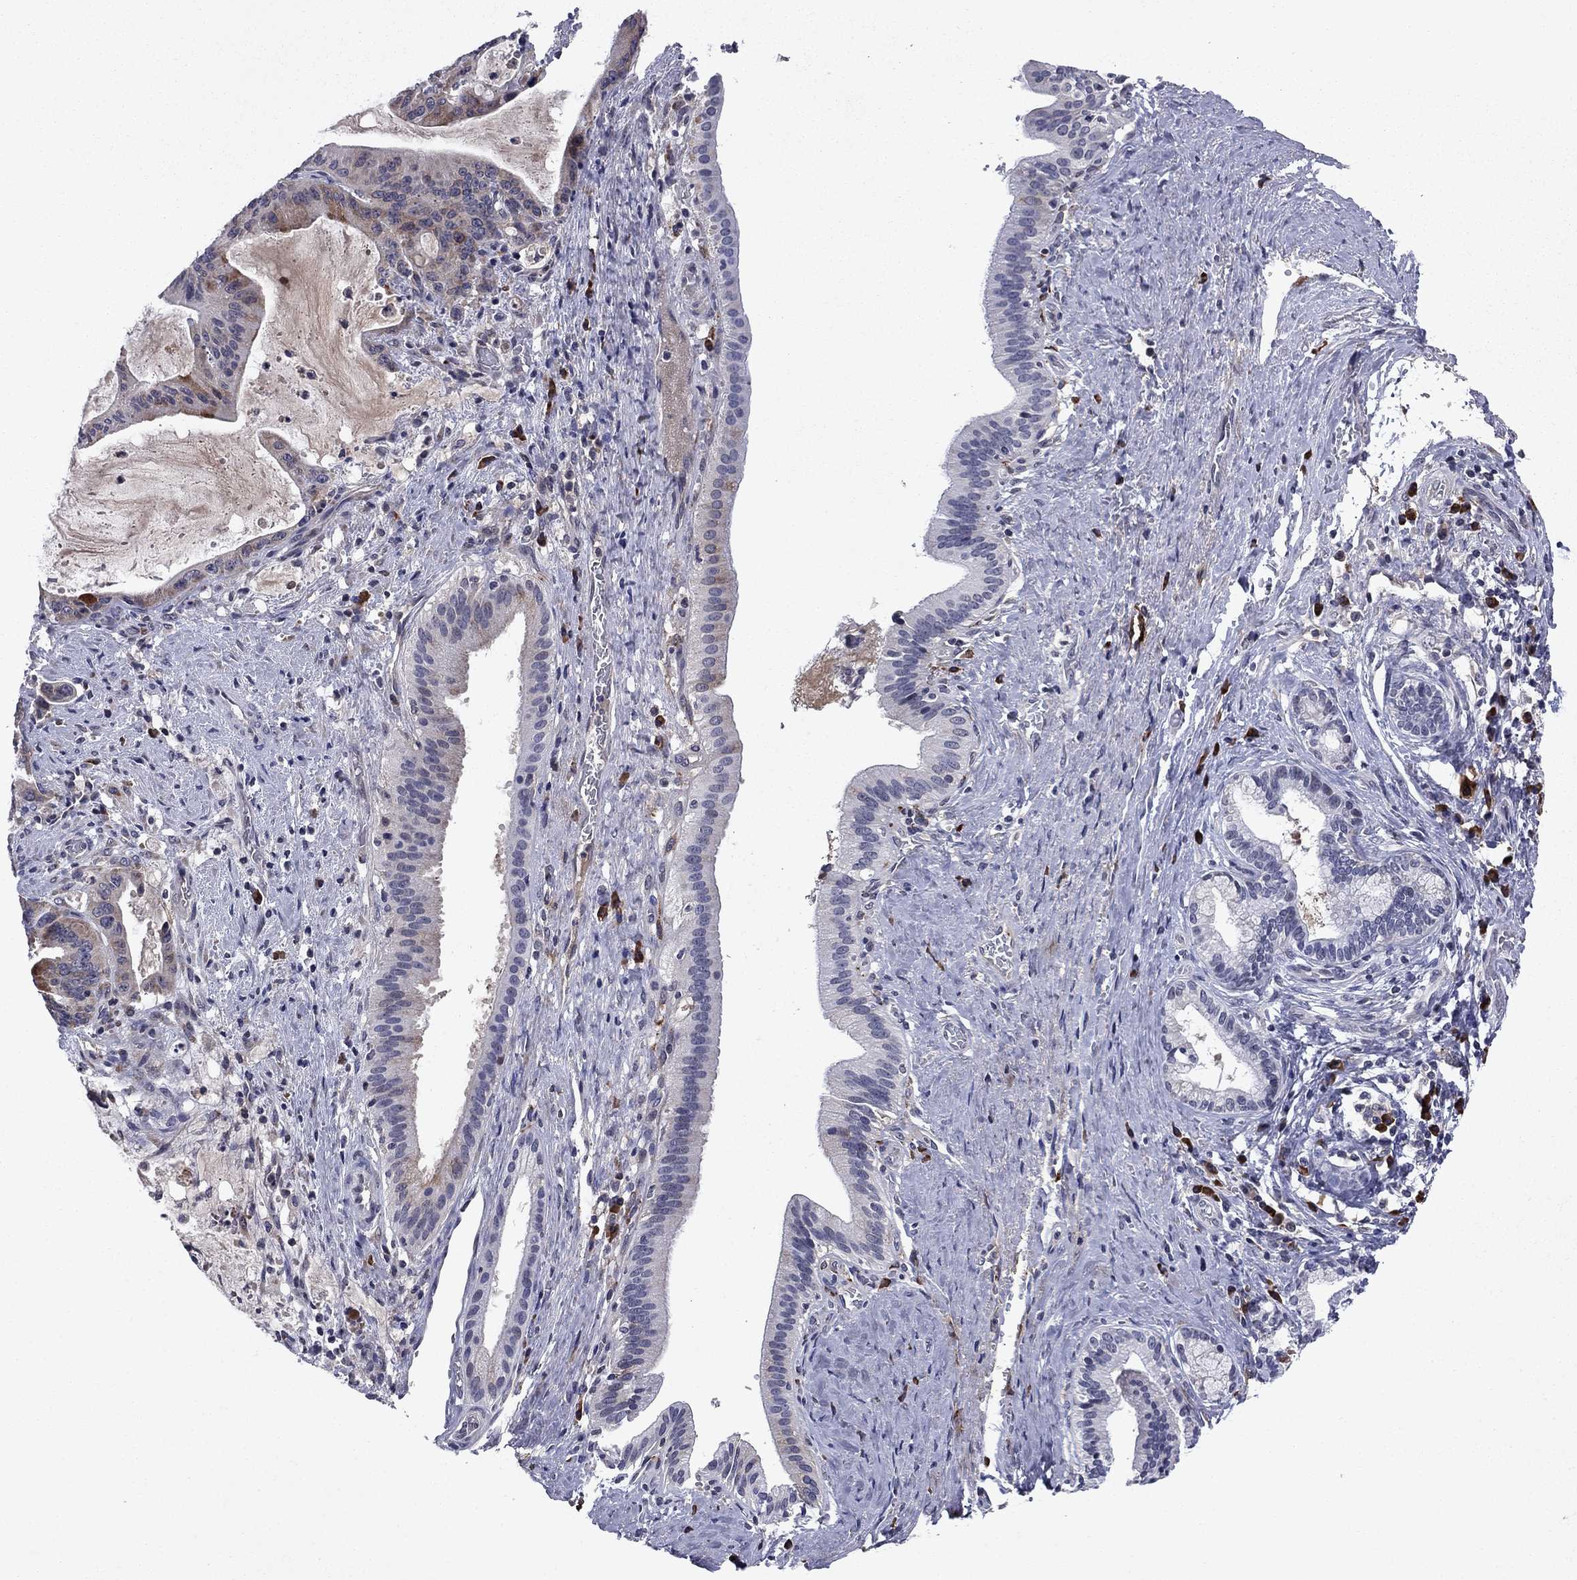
{"staining": {"intensity": "moderate", "quantity": "<25%", "location": "cytoplasmic/membranous"}, "tissue": "liver cancer", "cell_type": "Tumor cells", "image_type": "cancer", "snomed": [{"axis": "morphology", "description": "Cholangiocarcinoma"}, {"axis": "topography", "description": "Liver"}], "caption": "Liver cholangiocarcinoma stained for a protein (brown) displays moderate cytoplasmic/membranous positive staining in approximately <25% of tumor cells.", "gene": "ECM1", "patient": {"sex": "female", "age": 73}}